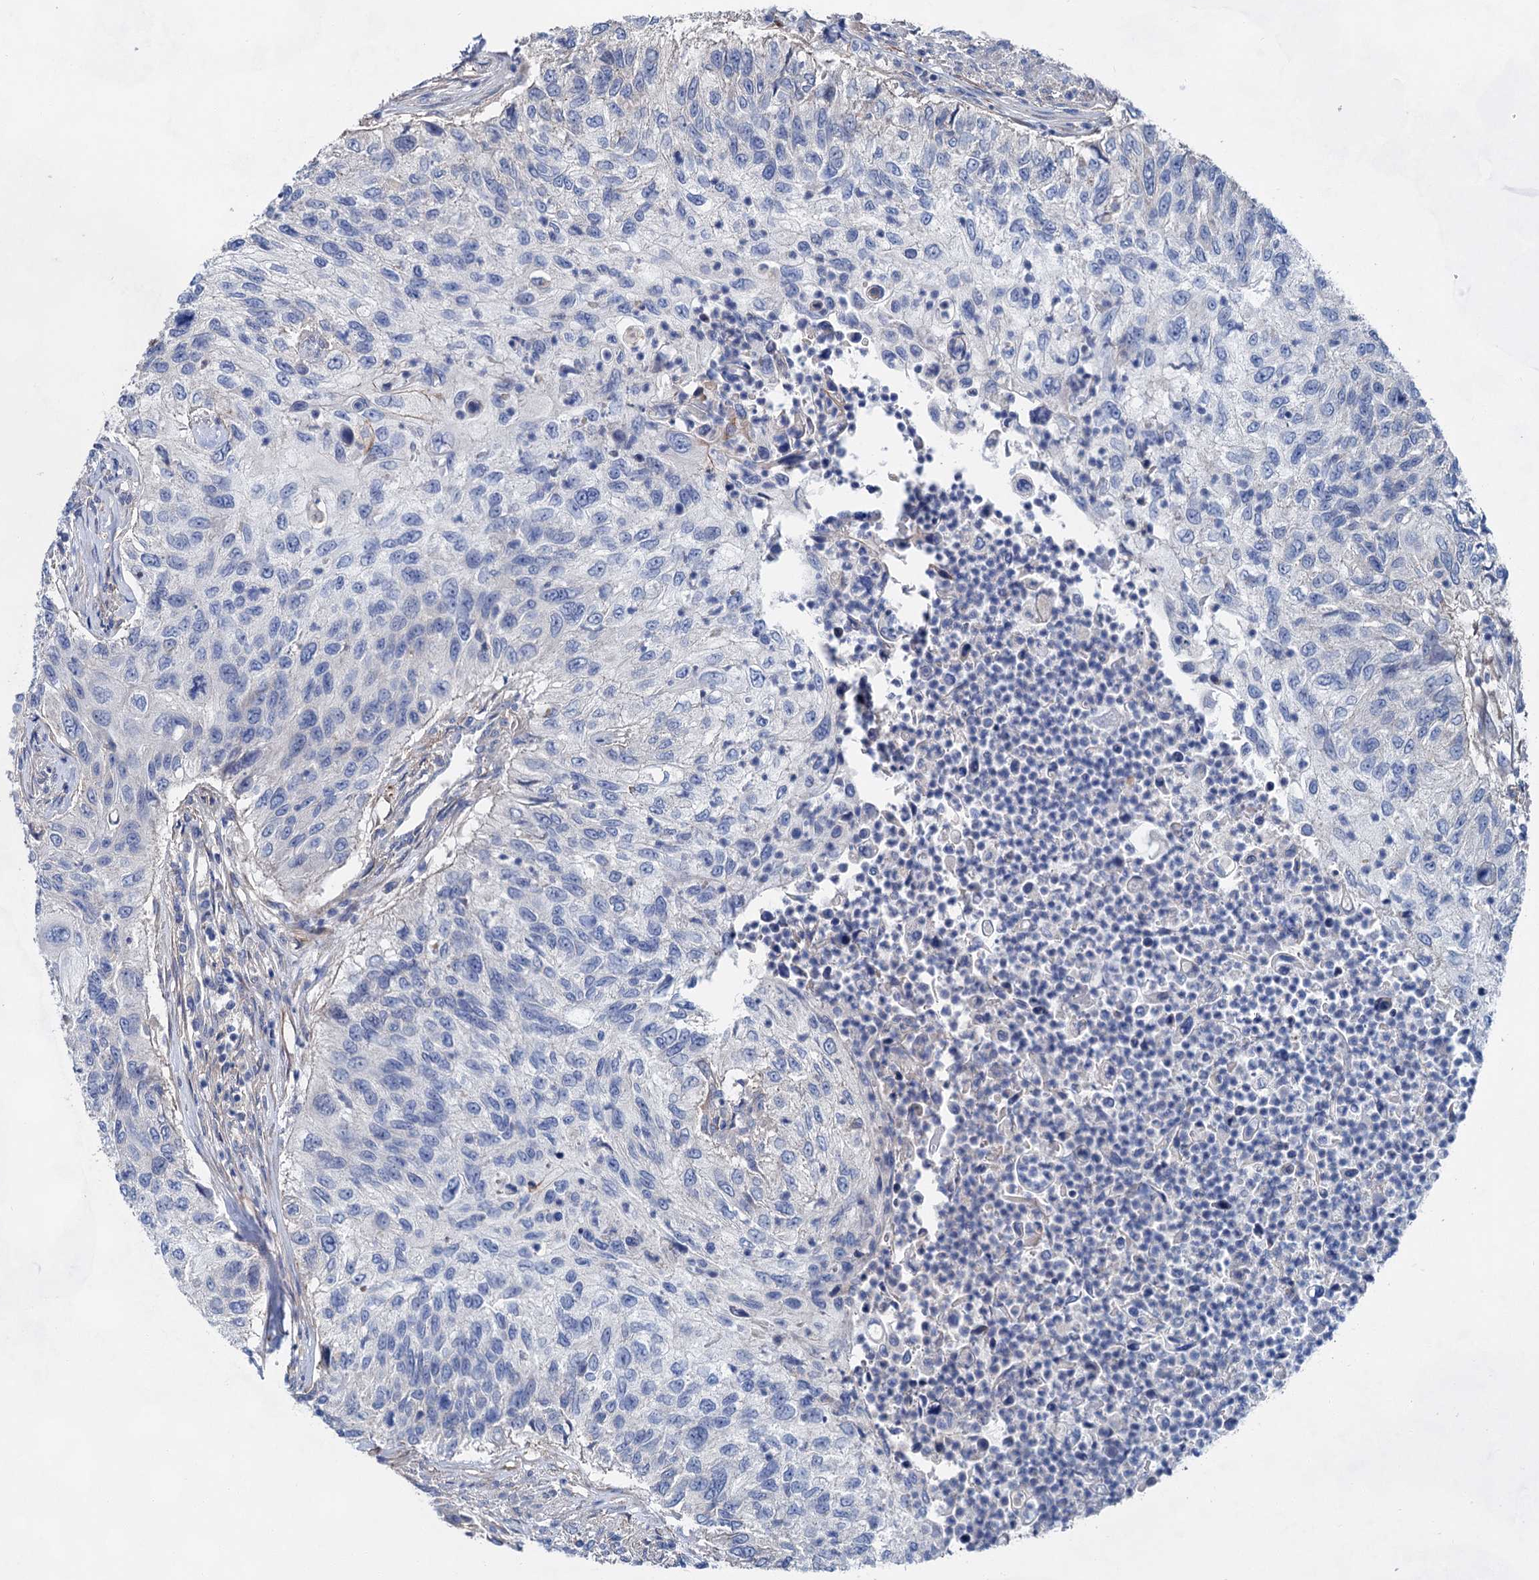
{"staining": {"intensity": "negative", "quantity": "none", "location": "none"}, "tissue": "urothelial cancer", "cell_type": "Tumor cells", "image_type": "cancer", "snomed": [{"axis": "morphology", "description": "Urothelial carcinoma, High grade"}, {"axis": "topography", "description": "Urinary bladder"}], "caption": "IHC of human urothelial carcinoma (high-grade) reveals no staining in tumor cells. (DAB IHC, high magnification).", "gene": "GPR155", "patient": {"sex": "female", "age": 60}}